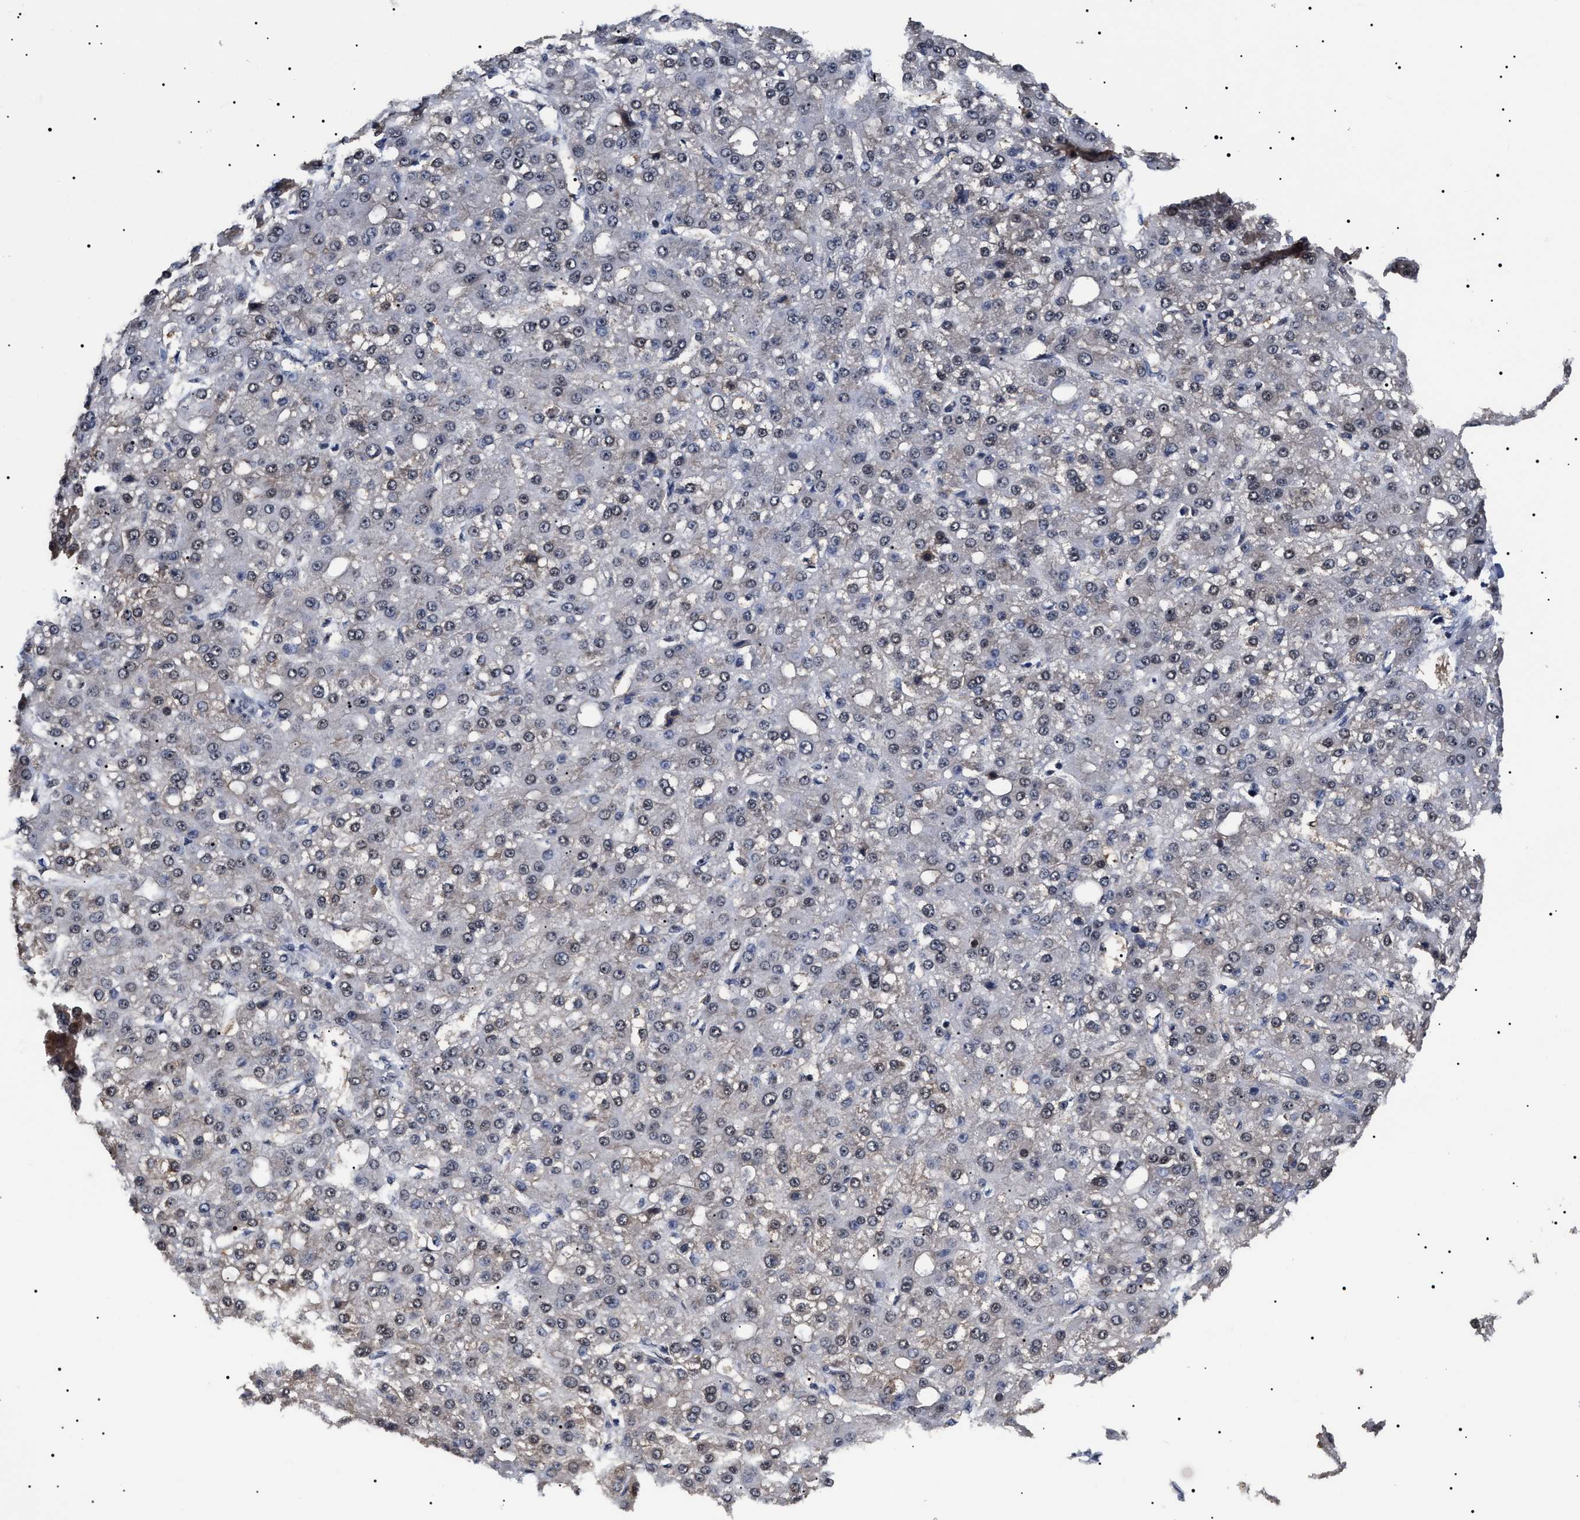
{"staining": {"intensity": "weak", "quantity": "25%-75%", "location": "nuclear"}, "tissue": "liver cancer", "cell_type": "Tumor cells", "image_type": "cancer", "snomed": [{"axis": "morphology", "description": "Carcinoma, Hepatocellular, NOS"}, {"axis": "topography", "description": "Liver"}], "caption": "This image displays IHC staining of human liver cancer (hepatocellular carcinoma), with low weak nuclear staining in approximately 25%-75% of tumor cells.", "gene": "CAAP1", "patient": {"sex": "male", "age": 67}}